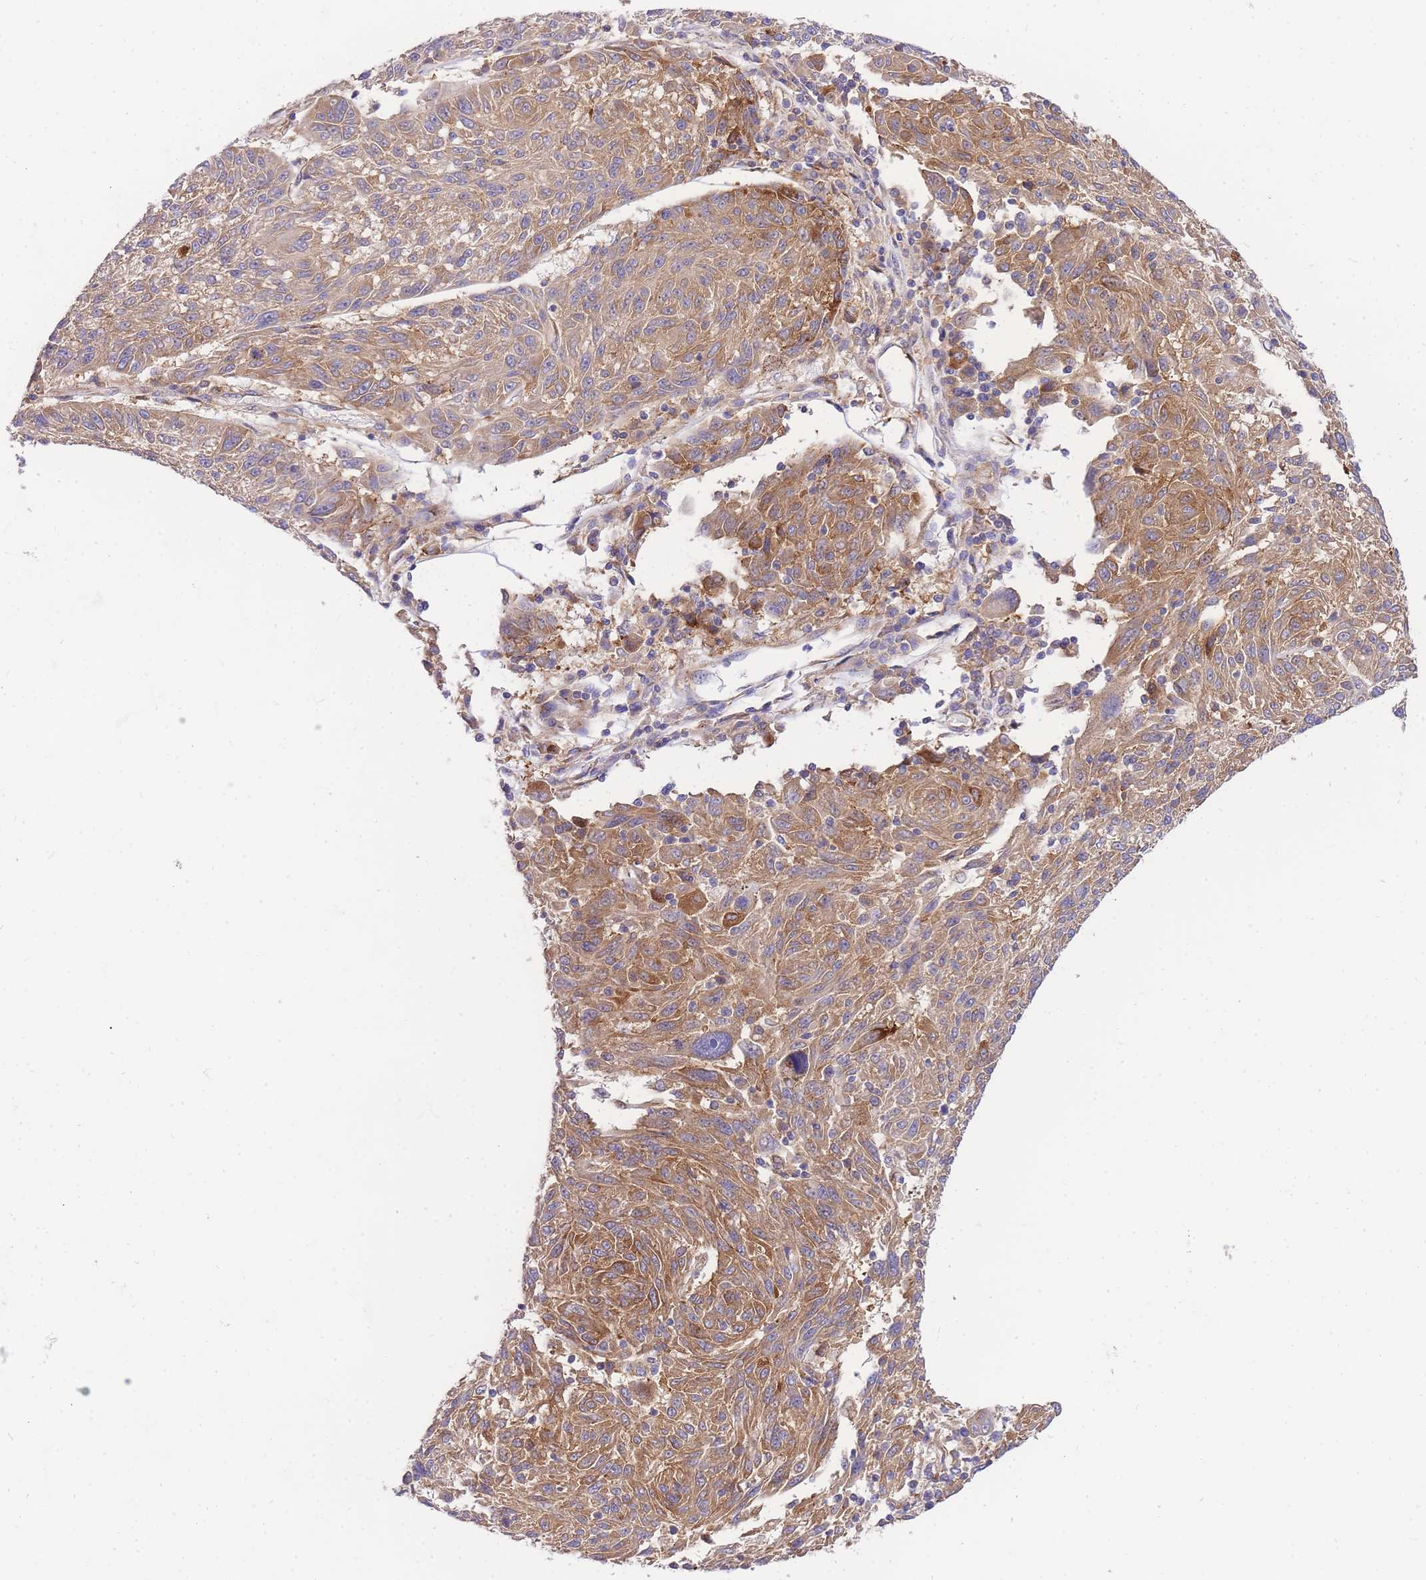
{"staining": {"intensity": "moderate", "quantity": ">75%", "location": "cytoplasmic/membranous"}, "tissue": "melanoma", "cell_type": "Tumor cells", "image_type": "cancer", "snomed": [{"axis": "morphology", "description": "Malignant melanoma, NOS"}, {"axis": "topography", "description": "Skin"}], "caption": "Melanoma stained for a protein demonstrates moderate cytoplasmic/membranous positivity in tumor cells. (DAB (3,3'-diaminobenzidine) = brown stain, brightfield microscopy at high magnification).", "gene": "INSYN2B", "patient": {"sex": "male", "age": 53}}